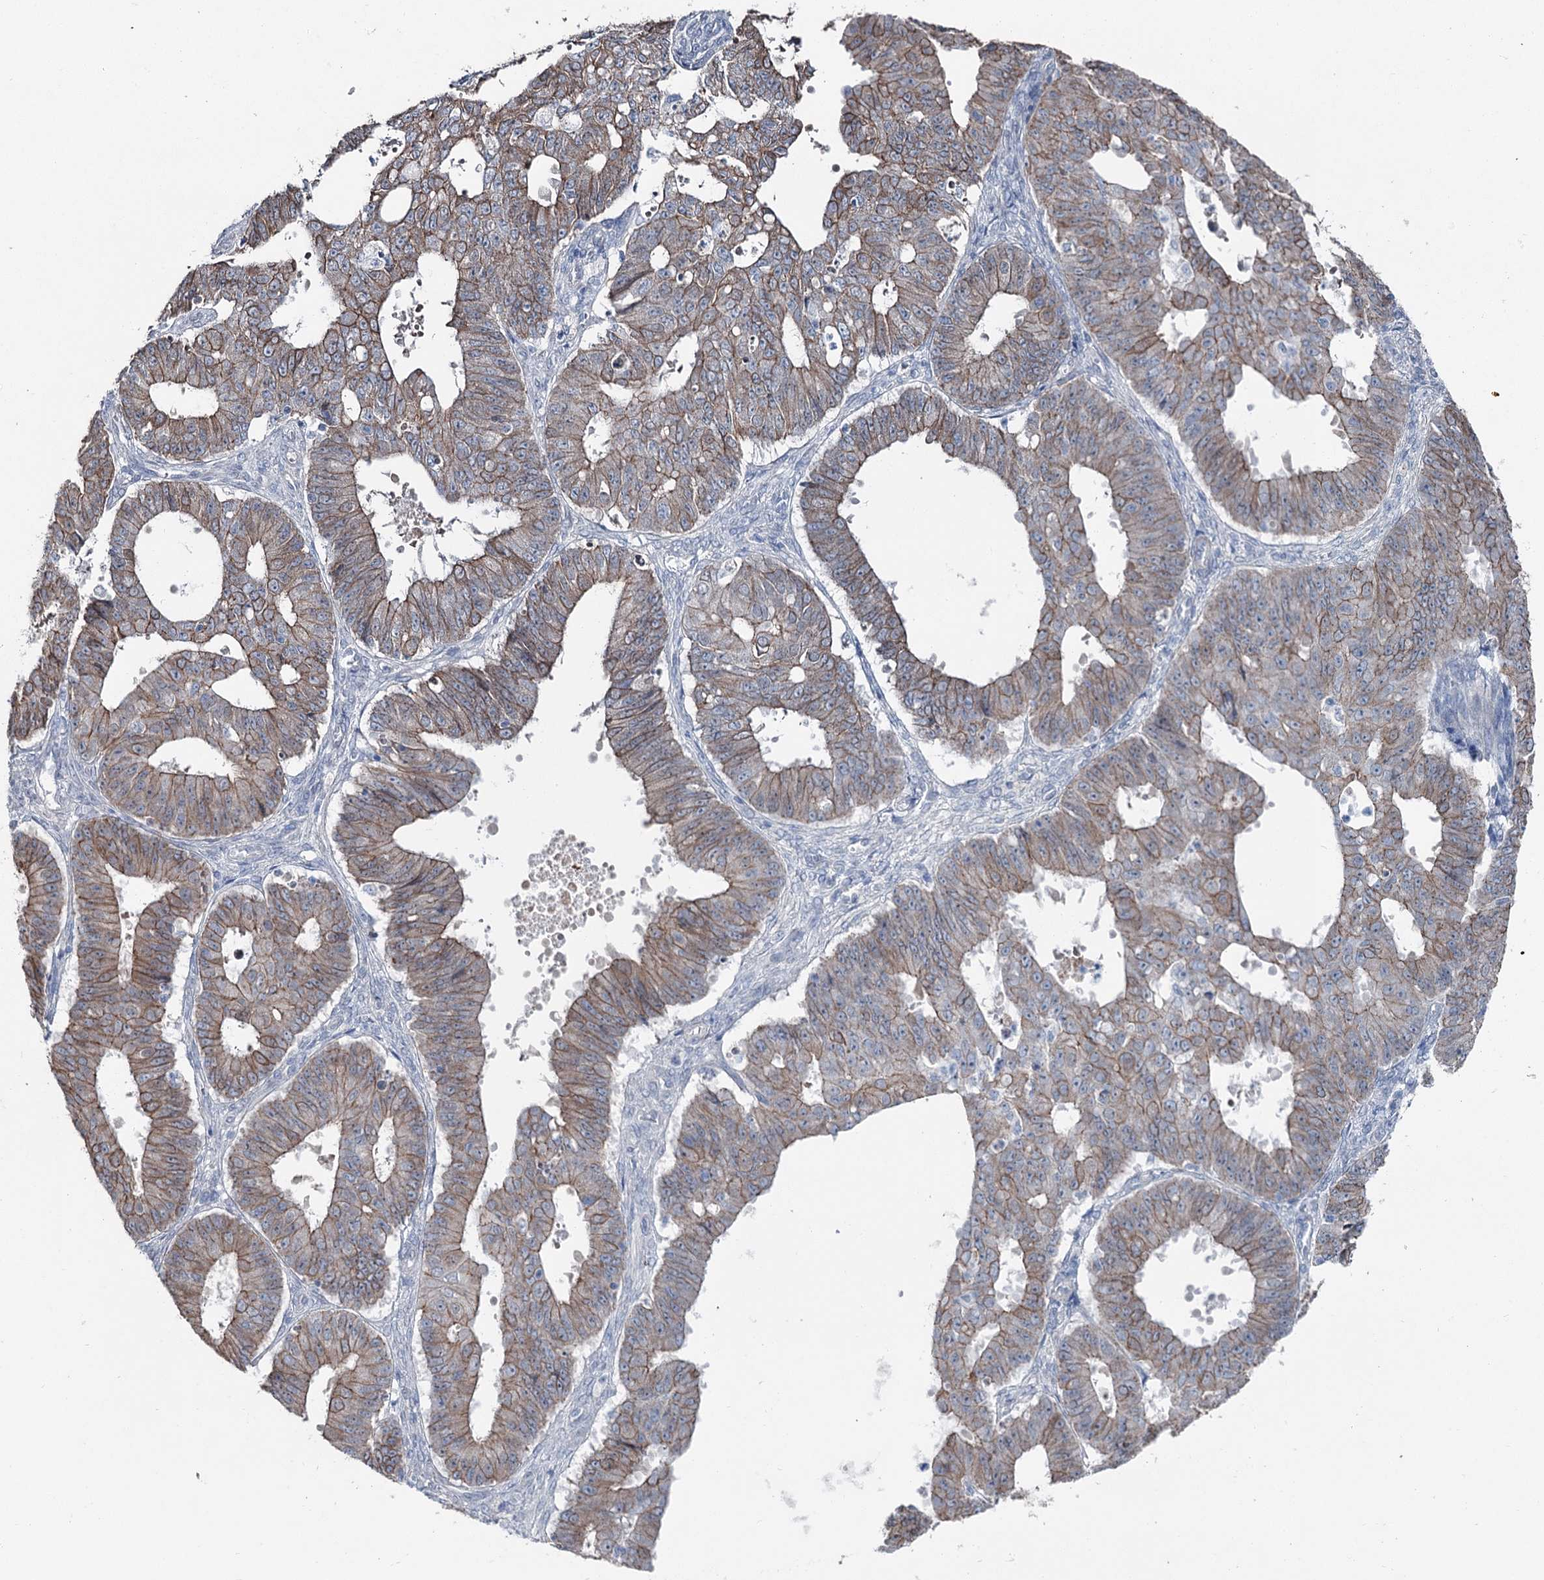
{"staining": {"intensity": "moderate", "quantity": ">75%", "location": "cytoplasmic/membranous"}, "tissue": "ovarian cancer", "cell_type": "Tumor cells", "image_type": "cancer", "snomed": [{"axis": "morphology", "description": "Carcinoma, endometroid"}, {"axis": "topography", "description": "Appendix"}, {"axis": "topography", "description": "Ovary"}], "caption": "Immunohistochemistry histopathology image of neoplastic tissue: ovarian endometroid carcinoma stained using immunohistochemistry demonstrates medium levels of moderate protein expression localized specifically in the cytoplasmic/membranous of tumor cells, appearing as a cytoplasmic/membranous brown color.", "gene": "FAM120B", "patient": {"sex": "female", "age": 42}}